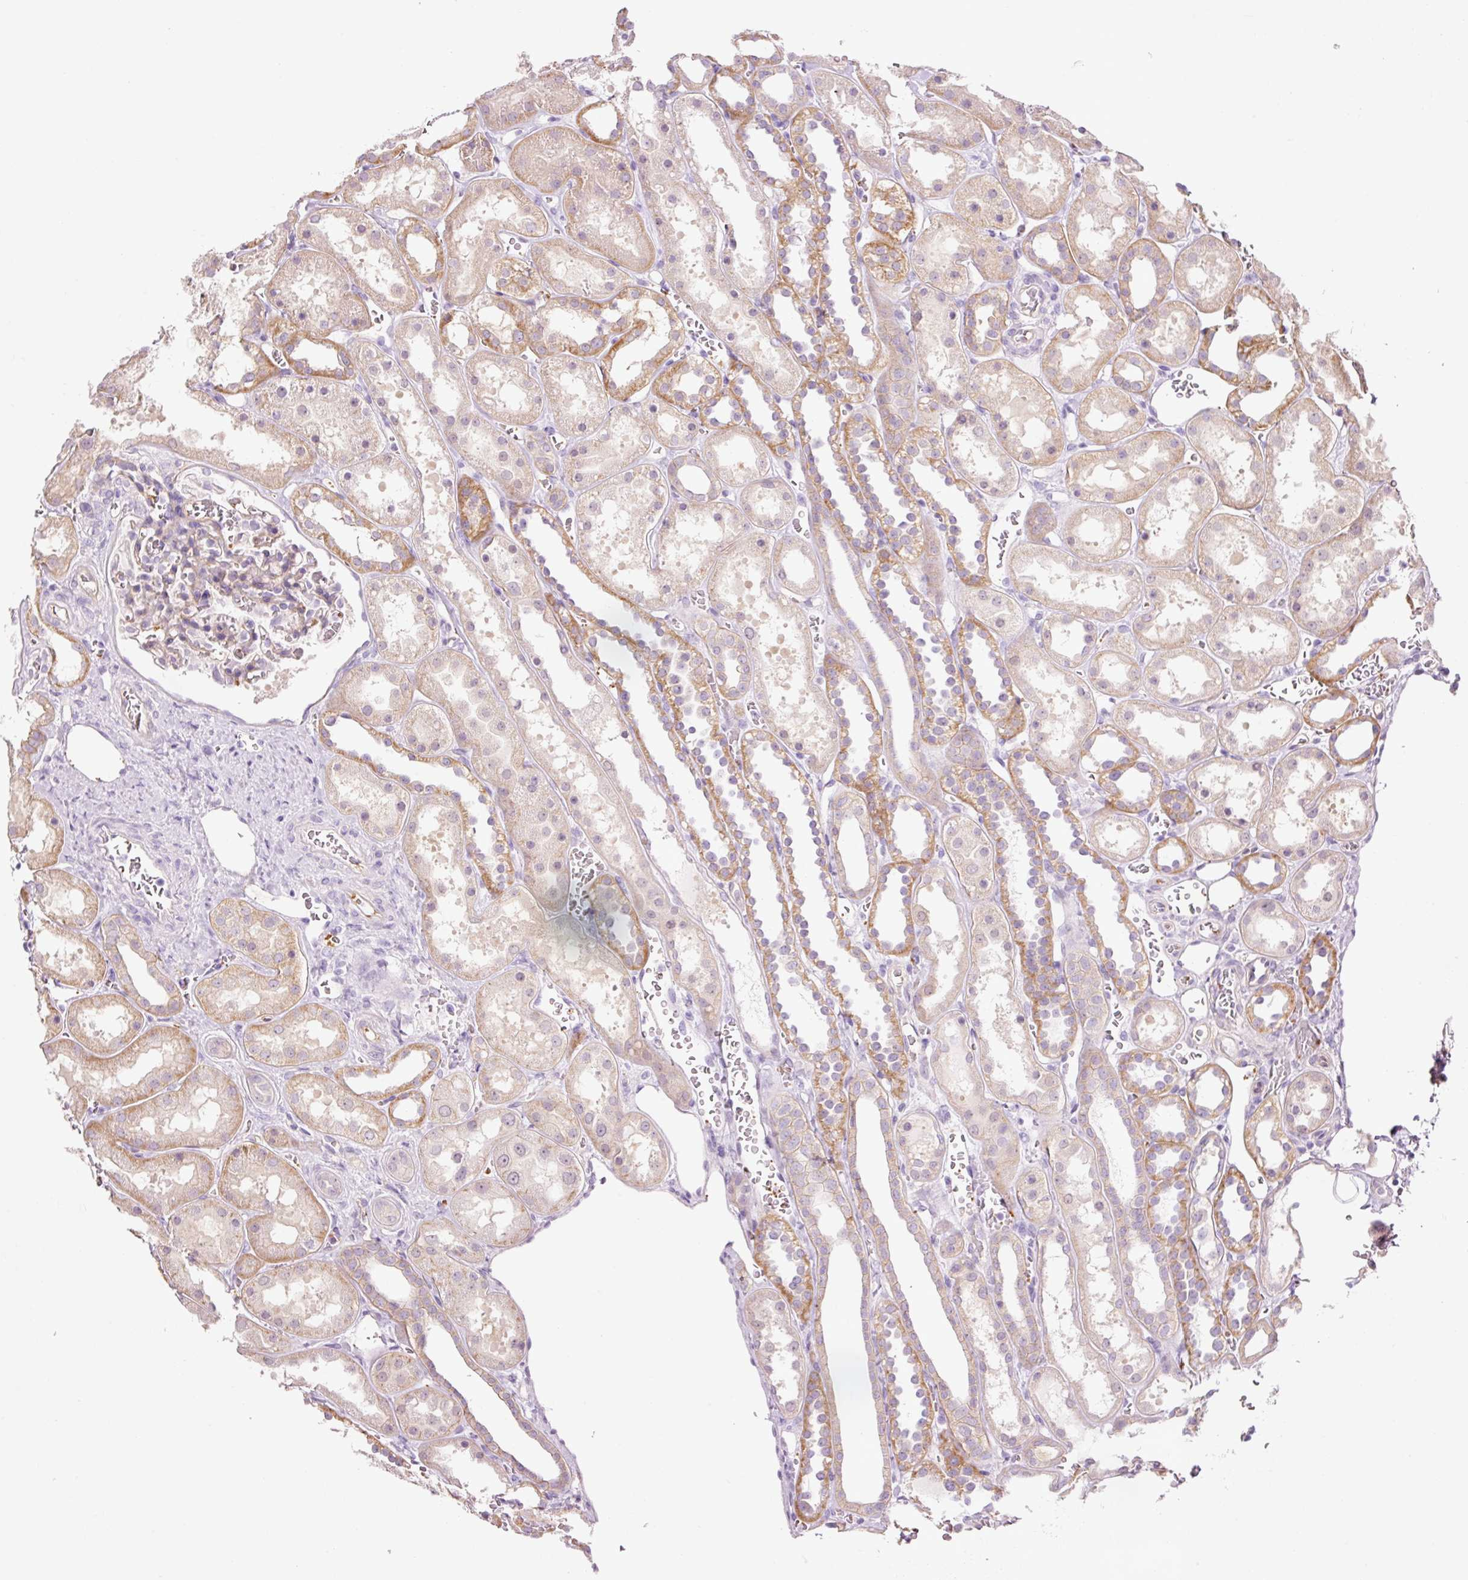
{"staining": {"intensity": "weak", "quantity": "<25%", "location": "cytoplasmic/membranous"}, "tissue": "kidney", "cell_type": "Cells in glomeruli", "image_type": "normal", "snomed": [{"axis": "morphology", "description": "Normal tissue, NOS"}, {"axis": "topography", "description": "Kidney"}], "caption": "Cells in glomeruli show no significant staining in normal kidney.", "gene": "HSPA4L", "patient": {"sex": "female", "age": 41}}